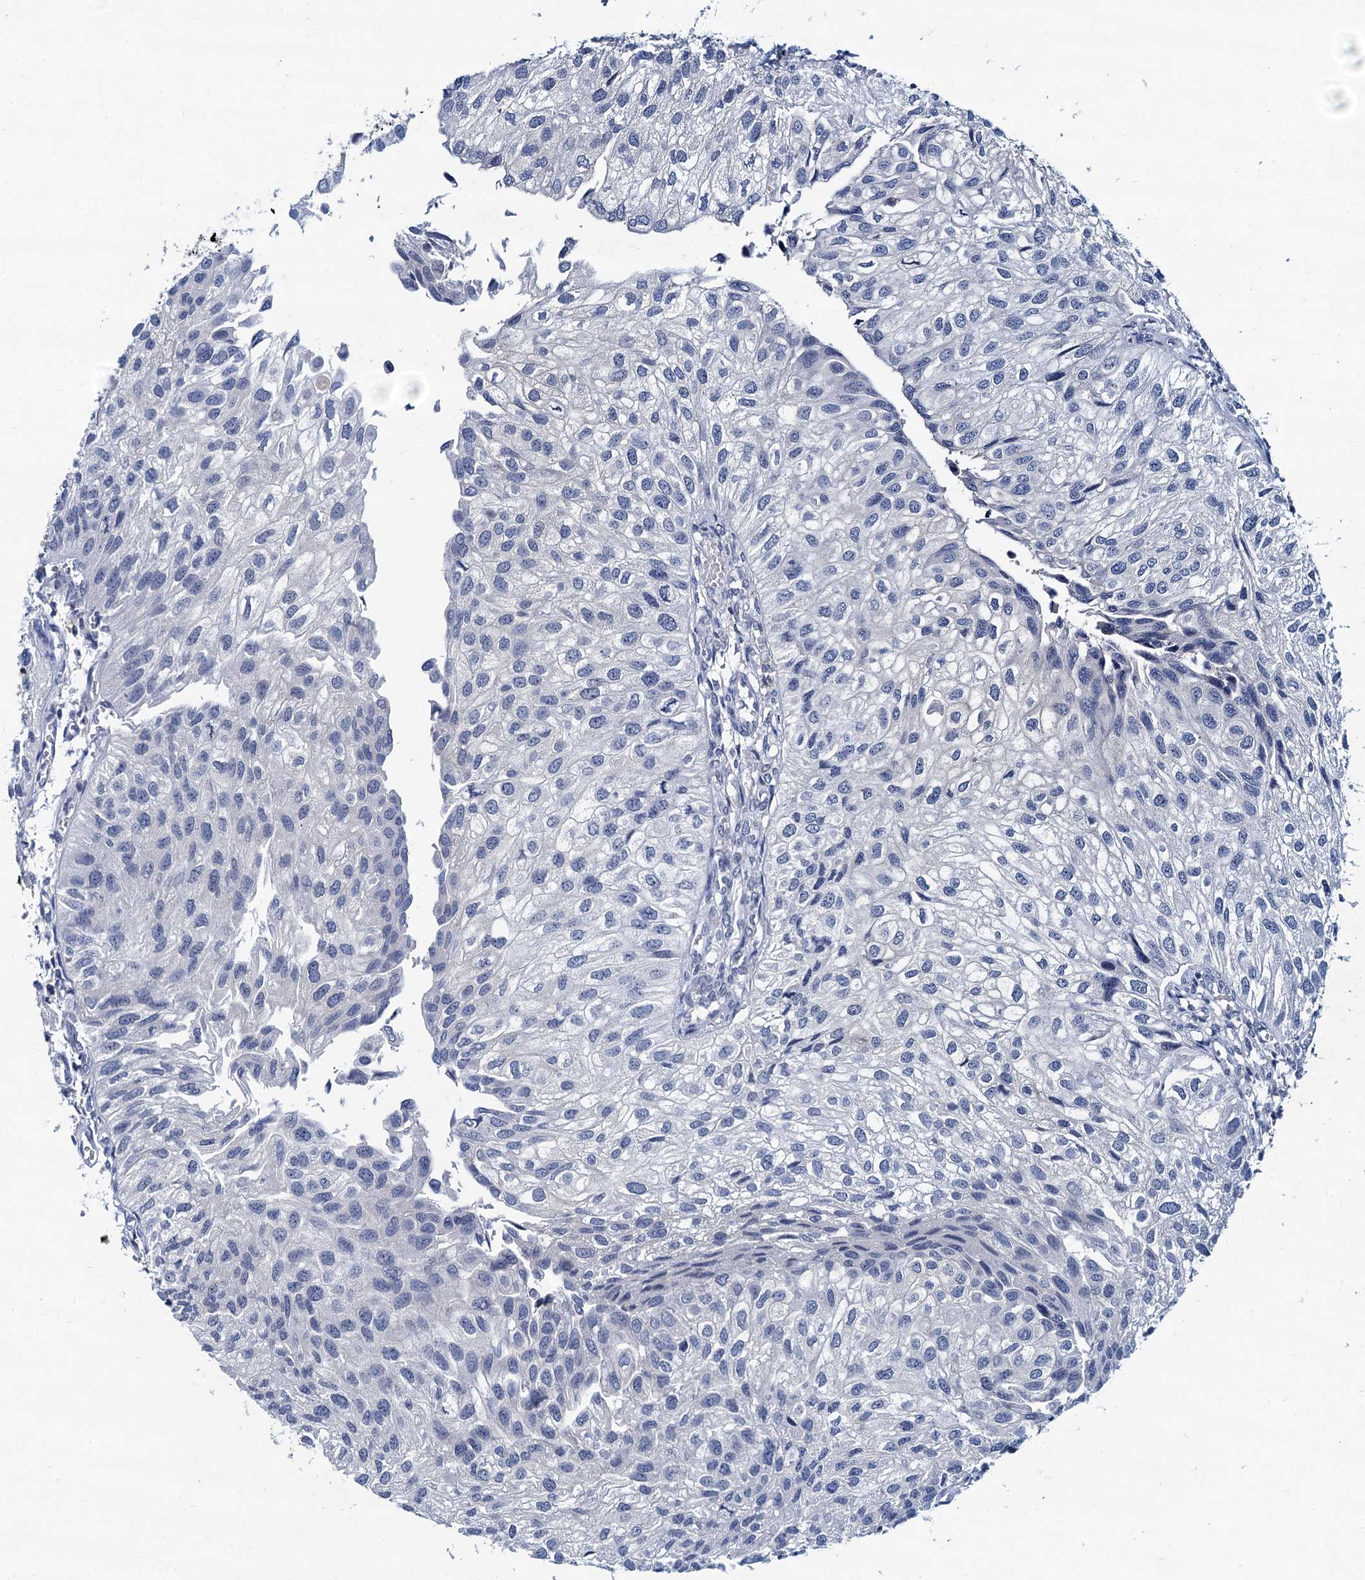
{"staining": {"intensity": "negative", "quantity": "none", "location": "none"}, "tissue": "urothelial cancer", "cell_type": "Tumor cells", "image_type": "cancer", "snomed": [{"axis": "morphology", "description": "Urothelial carcinoma, Low grade"}, {"axis": "topography", "description": "Urinary bladder"}], "caption": "Tumor cells show no significant staining in urothelial cancer.", "gene": "HAPSTR1", "patient": {"sex": "female", "age": 89}}